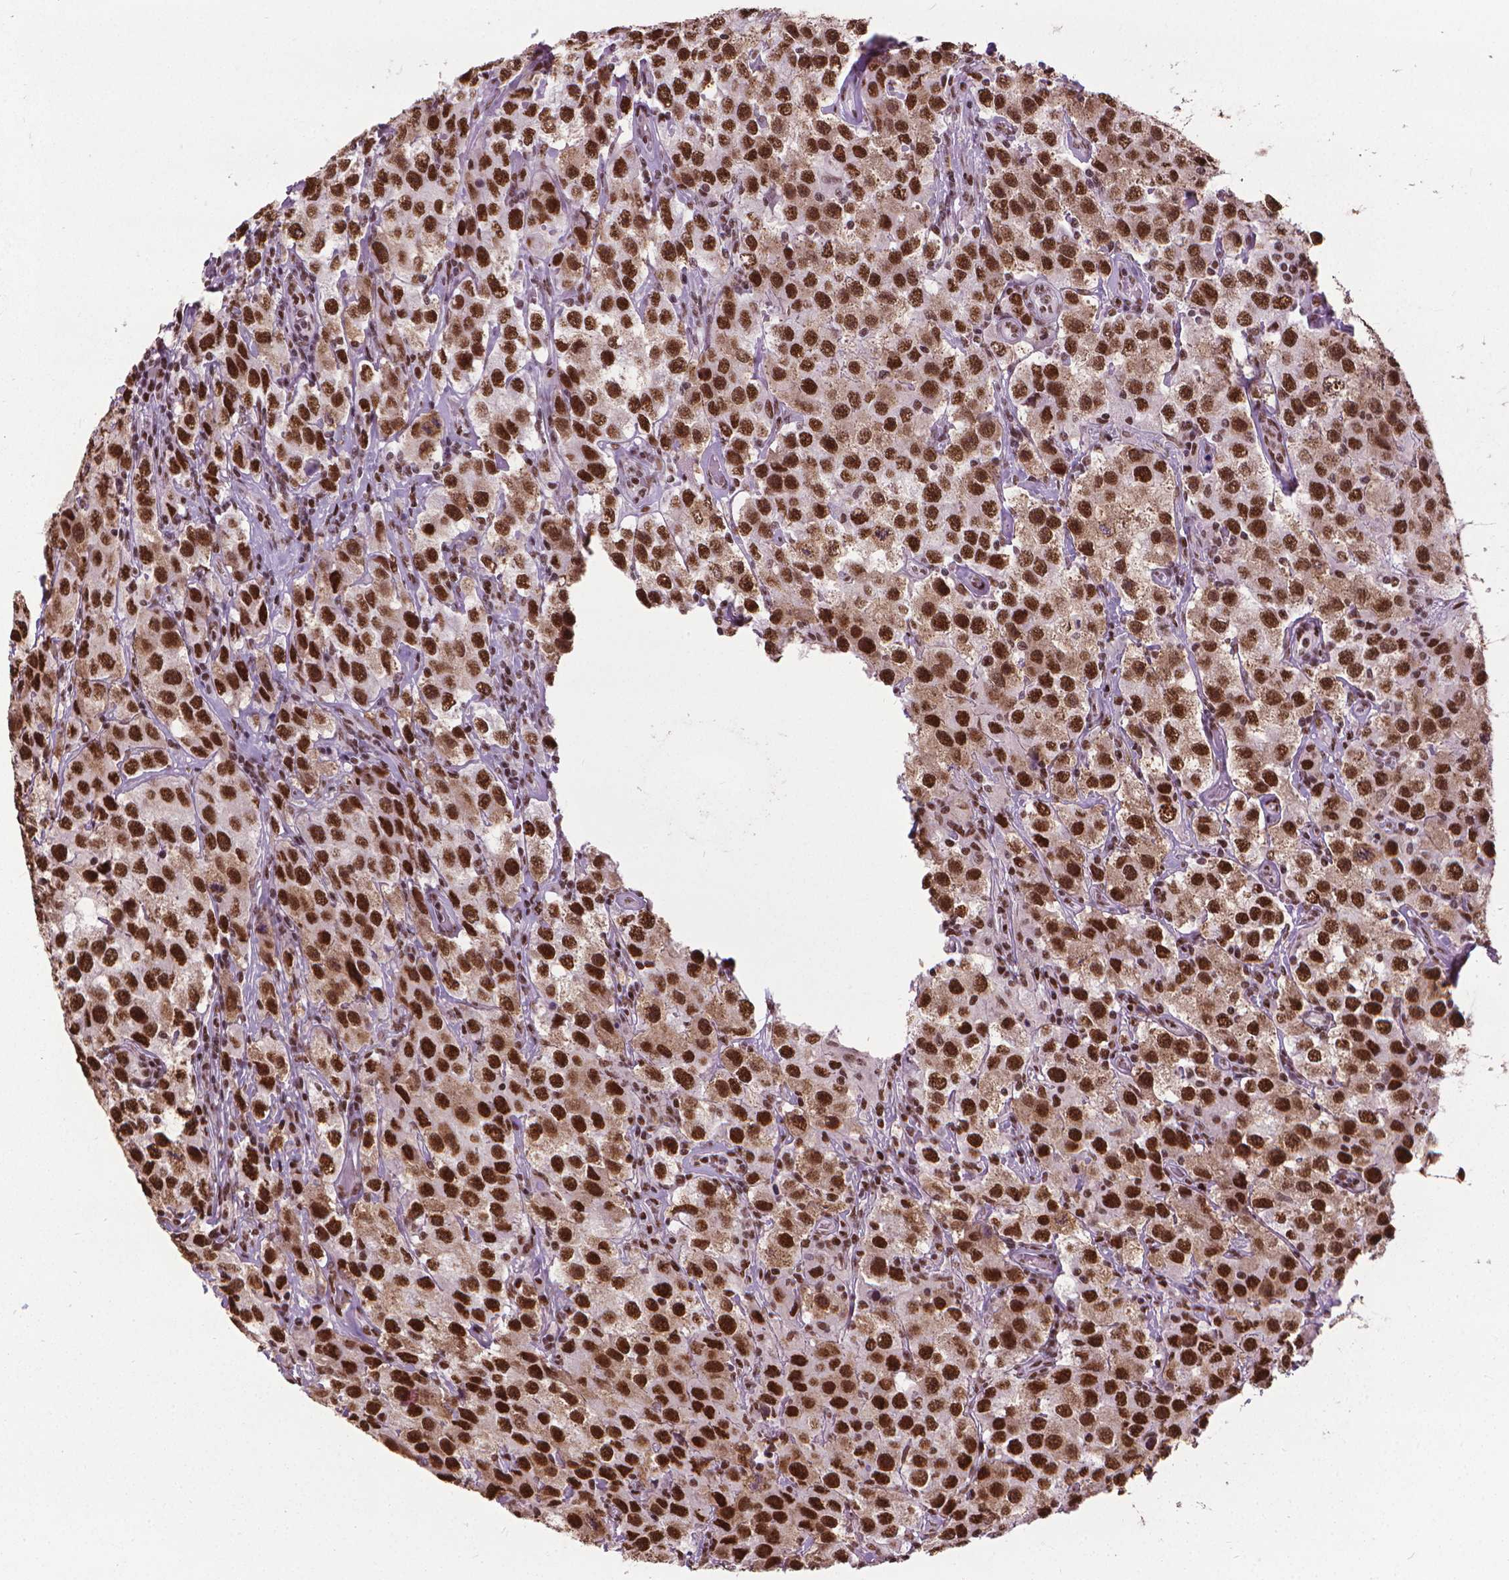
{"staining": {"intensity": "strong", "quantity": ">75%", "location": "nuclear"}, "tissue": "testis cancer", "cell_type": "Tumor cells", "image_type": "cancer", "snomed": [{"axis": "morphology", "description": "Seminoma, NOS"}, {"axis": "topography", "description": "Testis"}], "caption": "High-power microscopy captured an IHC photomicrograph of seminoma (testis), revealing strong nuclear positivity in approximately >75% of tumor cells. (Brightfield microscopy of DAB IHC at high magnification).", "gene": "AKAP8", "patient": {"sex": "male", "age": 52}}